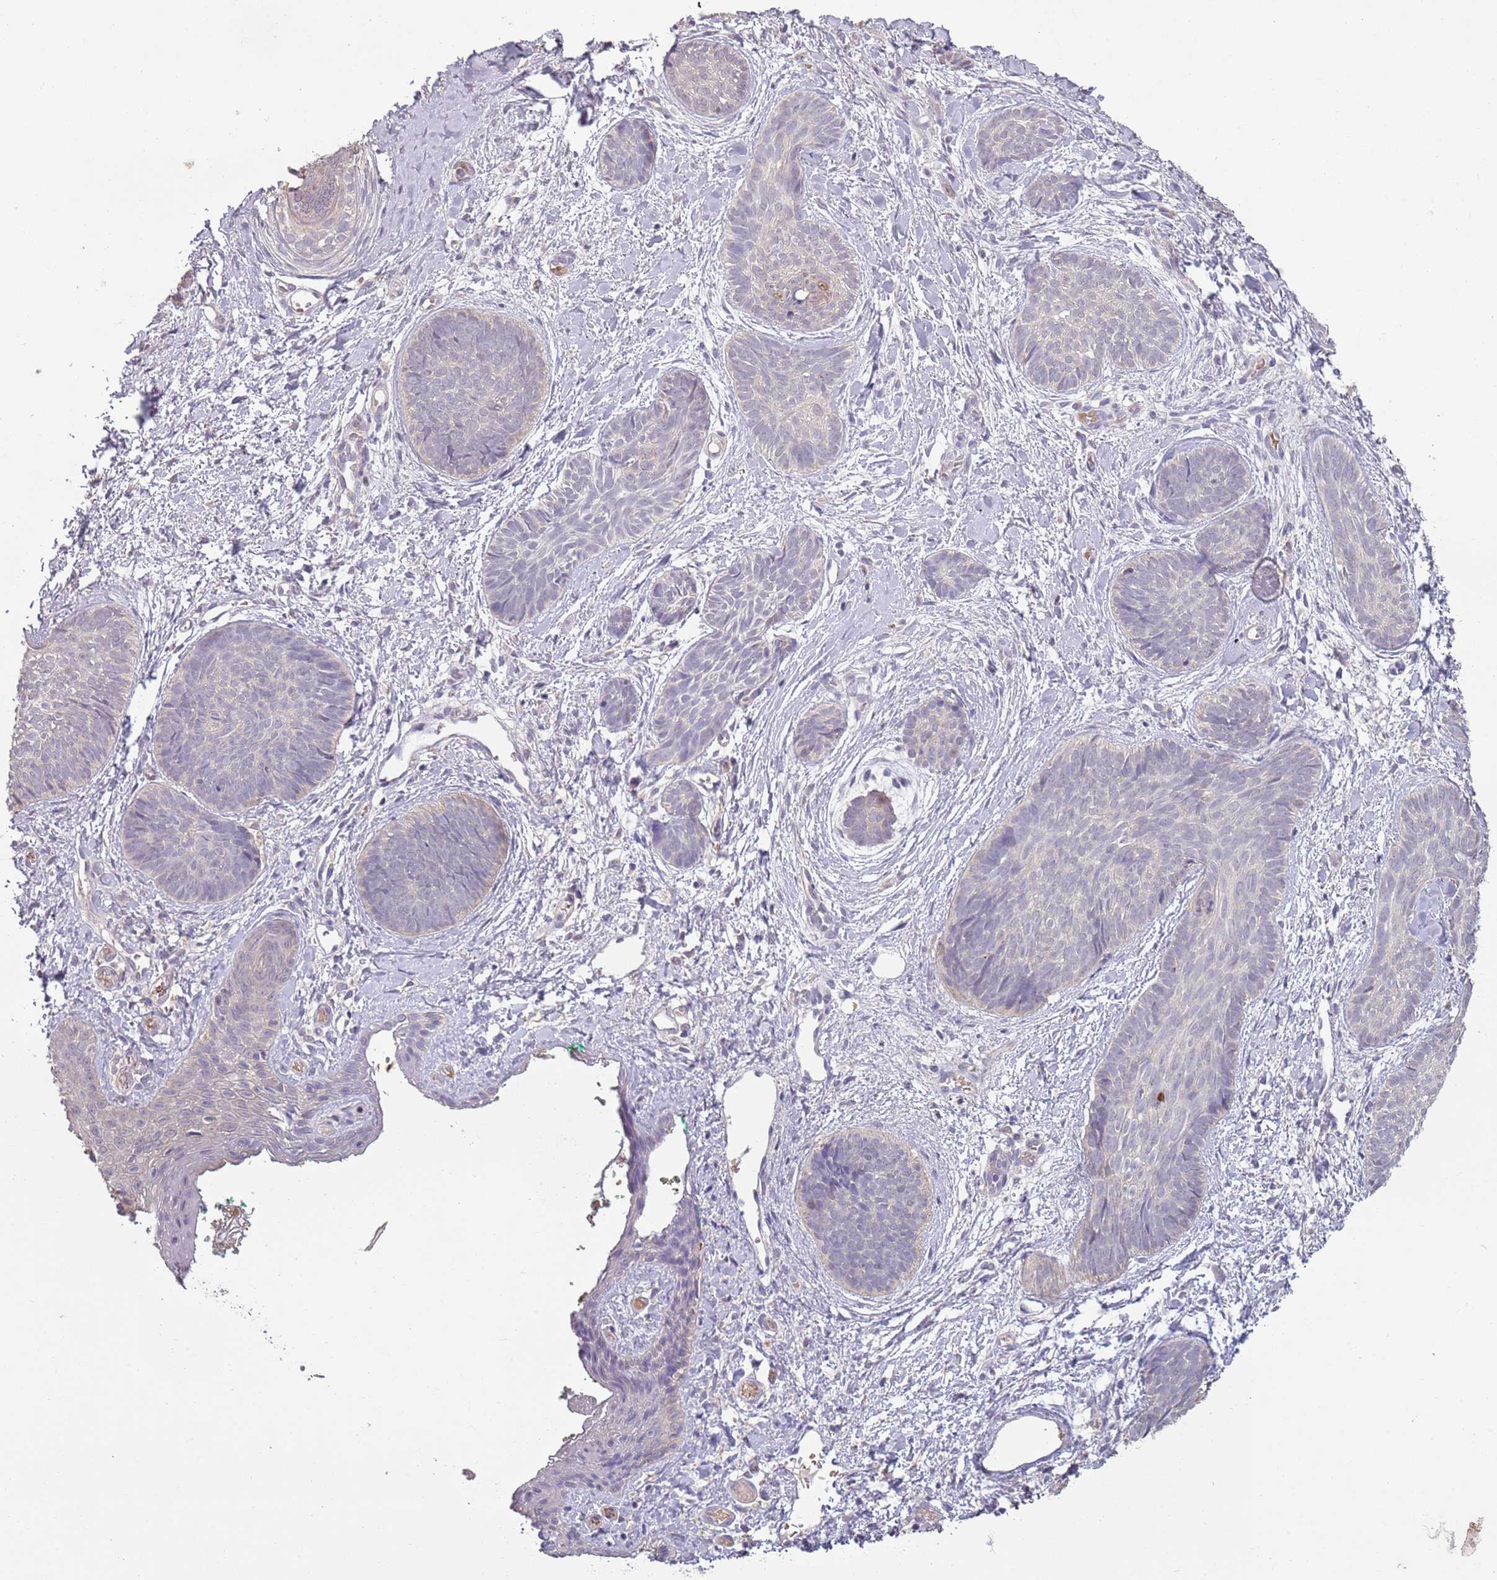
{"staining": {"intensity": "negative", "quantity": "none", "location": "none"}, "tissue": "skin cancer", "cell_type": "Tumor cells", "image_type": "cancer", "snomed": [{"axis": "morphology", "description": "Basal cell carcinoma"}, {"axis": "topography", "description": "Skin"}], "caption": "A micrograph of skin cancer stained for a protein shows no brown staining in tumor cells.", "gene": "TEKT4", "patient": {"sex": "female", "age": 81}}